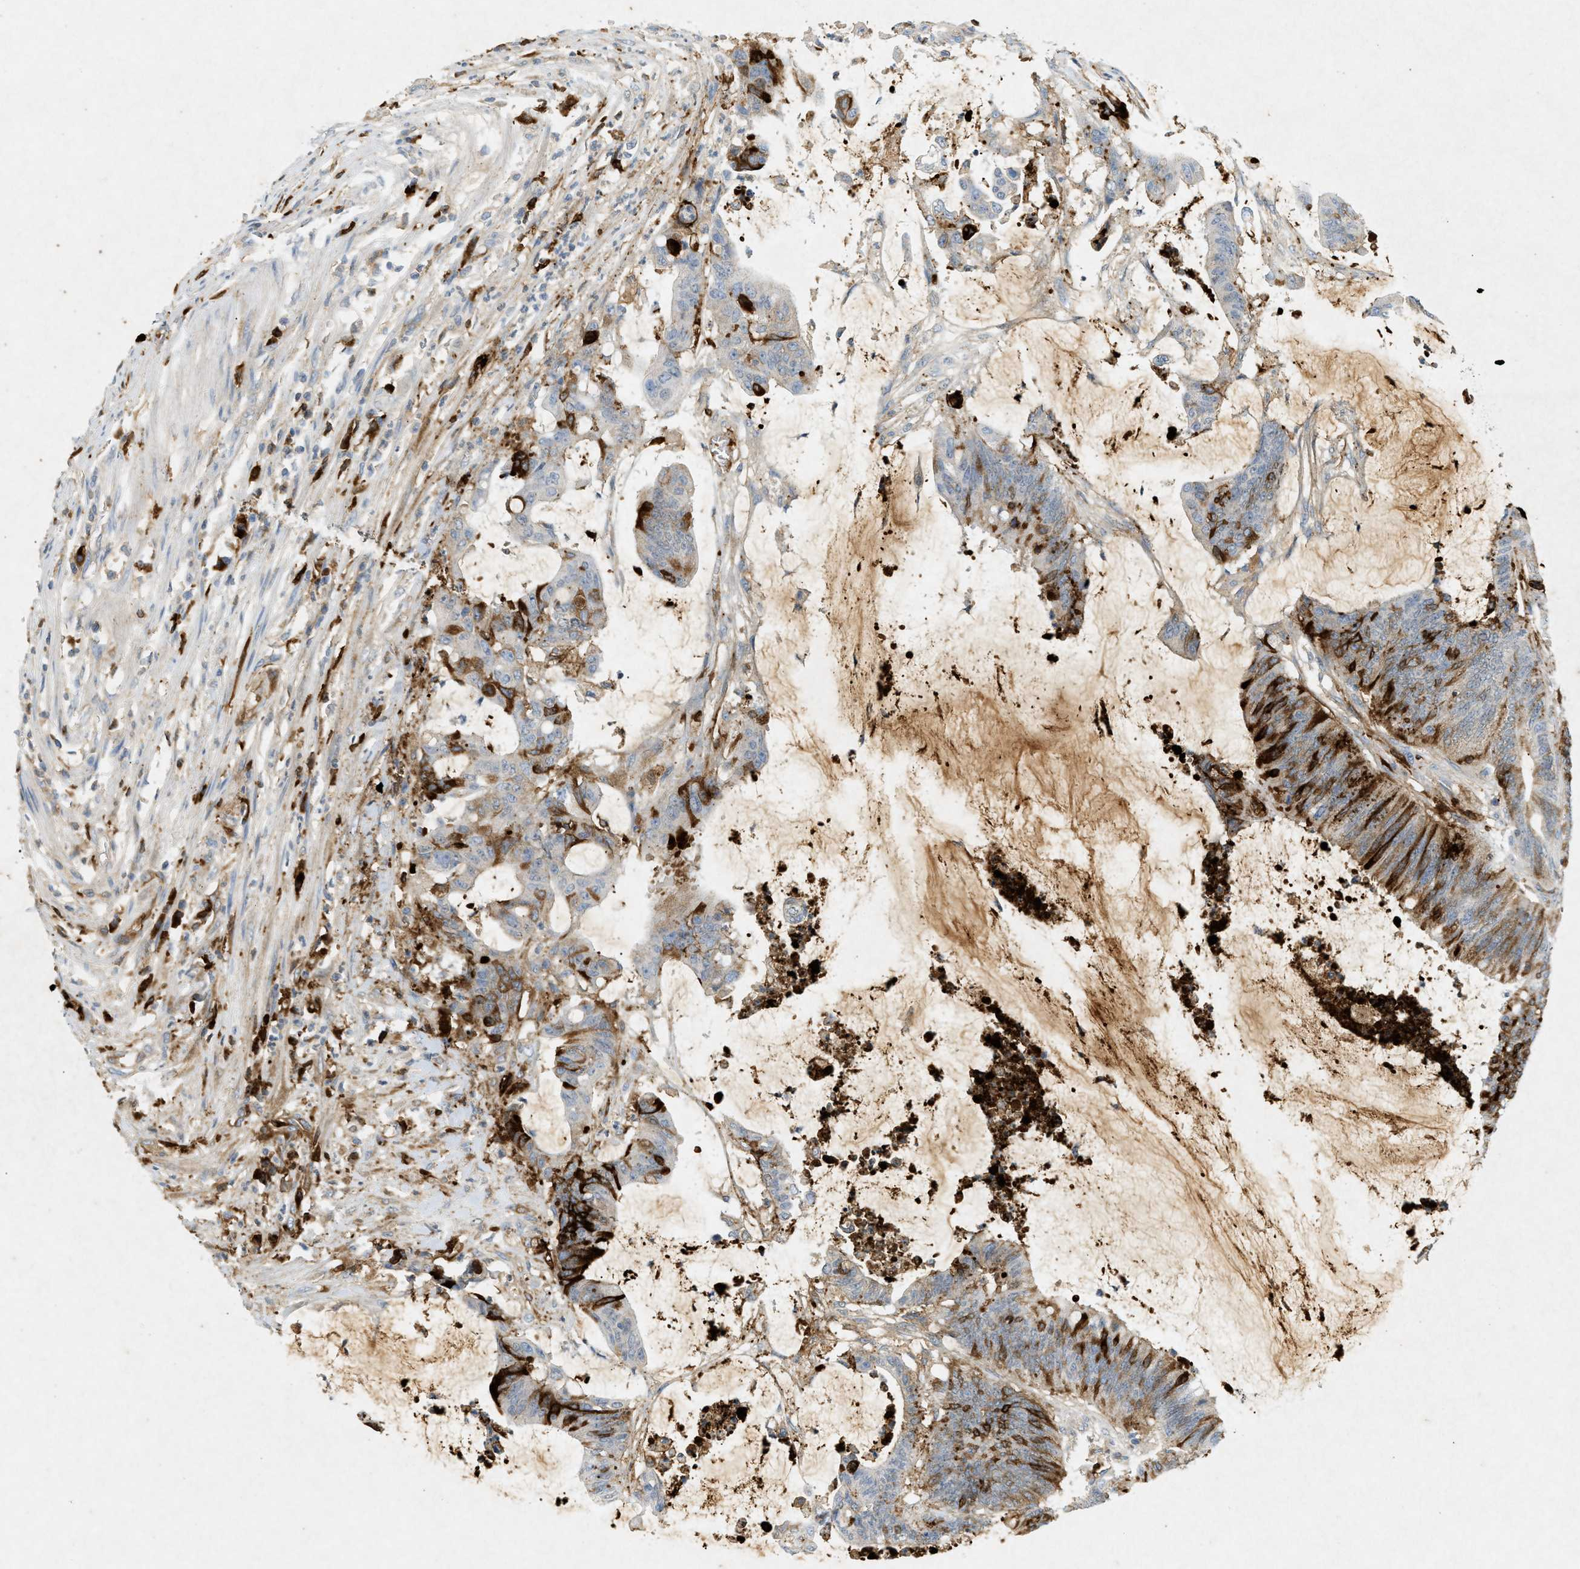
{"staining": {"intensity": "strong", "quantity": "25%-75%", "location": "cytoplasmic/membranous"}, "tissue": "colorectal cancer", "cell_type": "Tumor cells", "image_type": "cancer", "snomed": [{"axis": "morphology", "description": "Adenocarcinoma, NOS"}, {"axis": "topography", "description": "Rectum"}], "caption": "Colorectal cancer tissue exhibits strong cytoplasmic/membranous expression in about 25%-75% of tumor cells", "gene": "F2", "patient": {"sex": "female", "age": 66}}